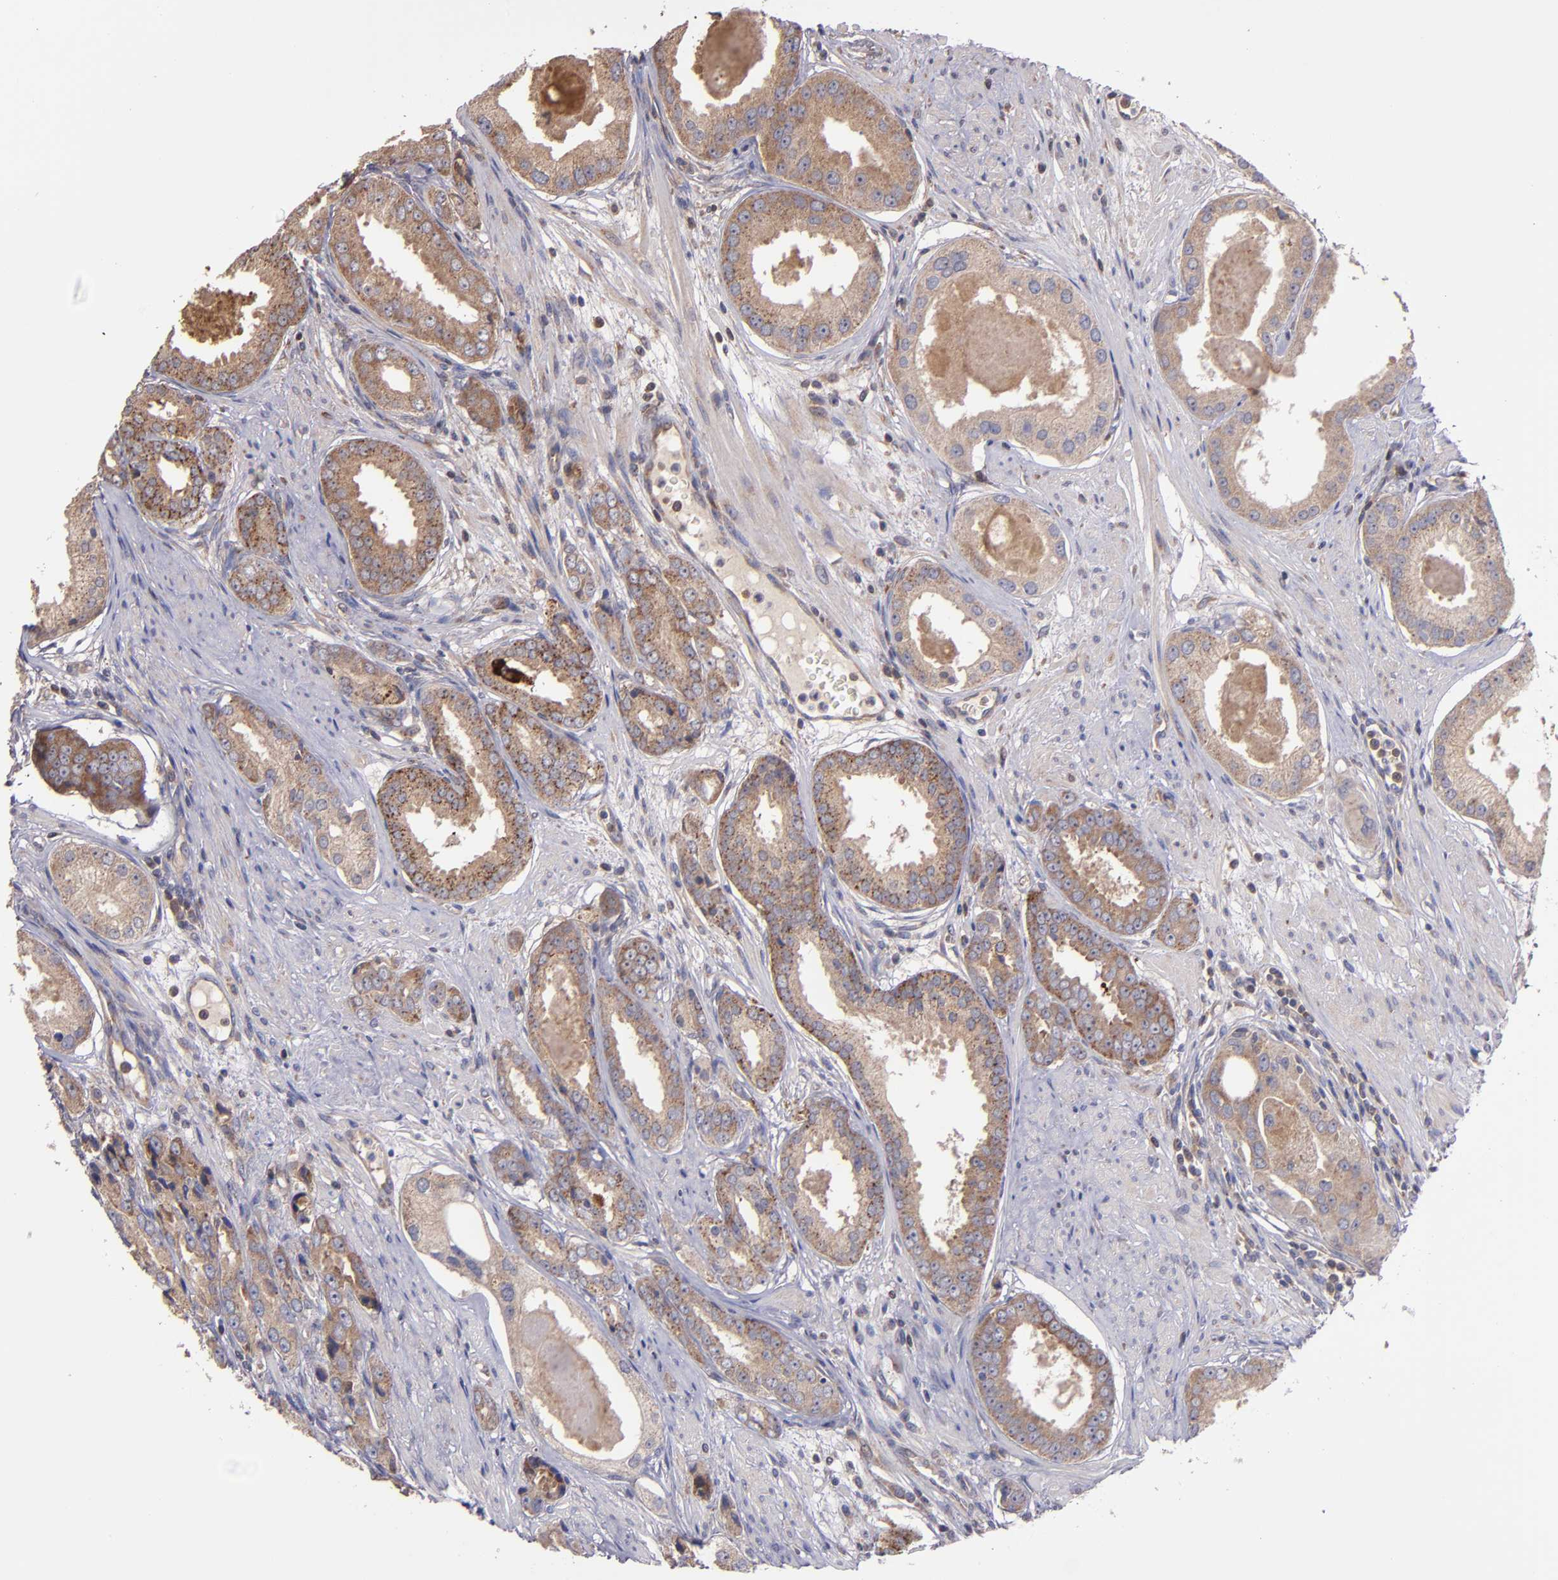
{"staining": {"intensity": "moderate", "quantity": ">75%", "location": "cytoplasmic/membranous"}, "tissue": "prostate cancer", "cell_type": "Tumor cells", "image_type": "cancer", "snomed": [{"axis": "morphology", "description": "Adenocarcinoma, Medium grade"}, {"axis": "topography", "description": "Prostate"}], "caption": "Prostate cancer tissue demonstrates moderate cytoplasmic/membranous expression in about >75% of tumor cells", "gene": "EIF4ENIF1", "patient": {"sex": "male", "age": 53}}